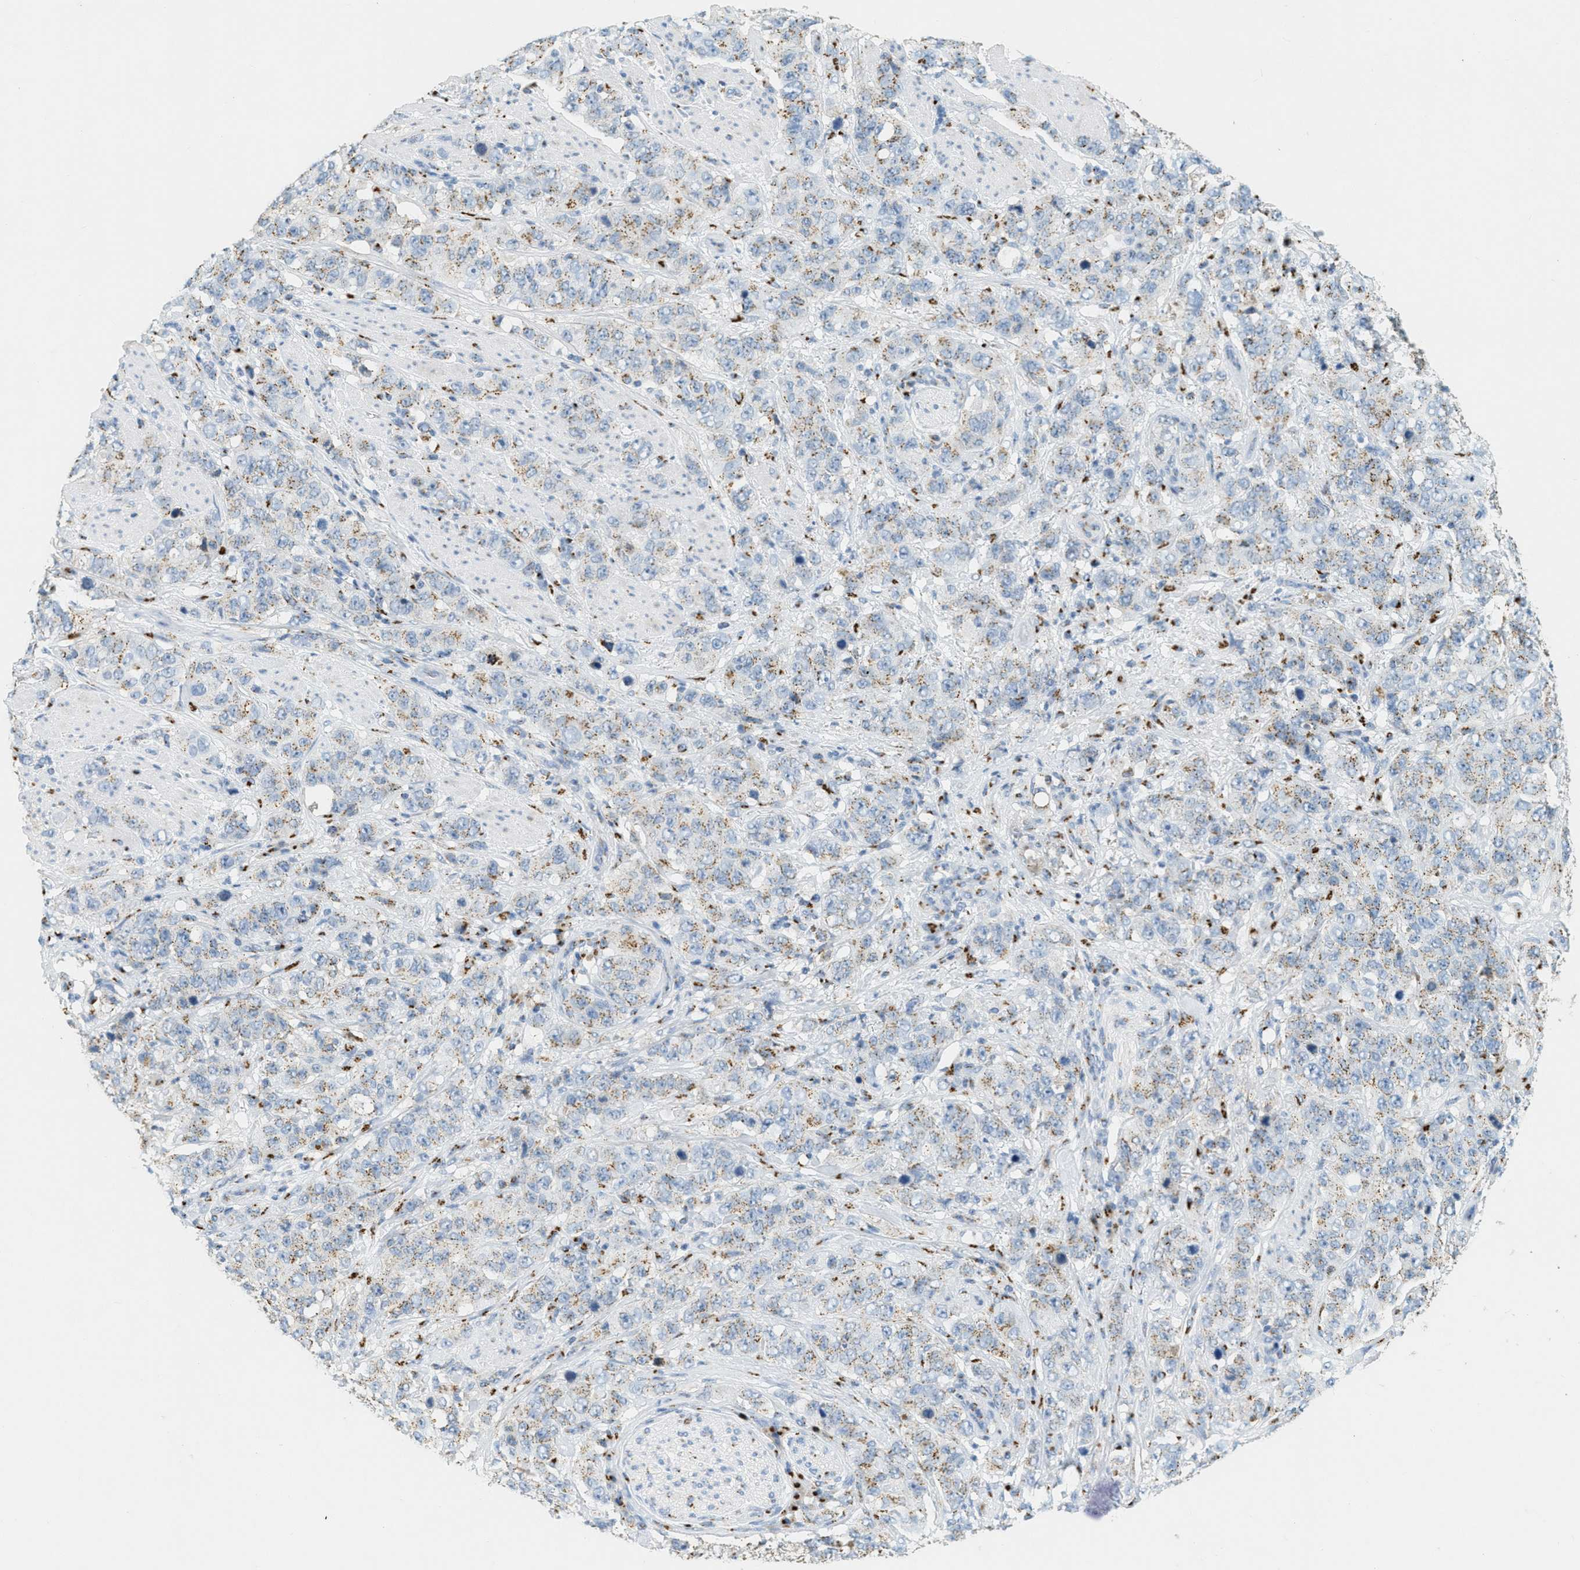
{"staining": {"intensity": "moderate", "quantity": "25%-75%", "location": "cytoplasmic/membranous"}, "tissue": "stomach cancer", "cell_type": "Tumor cells", "image_type": "cancer", "snomed": [{"axis": "morphology", "description": "Adenocarcinoma, NOS"}, {"axis": "topography", "description": "Stomach"}], "caption": "High-magnification brightfield microscopy of stomach cancer stained with DAB (brown) and counterstained with hematoxylin (blue). tumor cells exhibit moderate cytoplasmic/membranous positivity is appreciated in approximately25%-75% of cells.", "gene": "ENTPD4", "patient": {"sex": "male", "age": 48}}